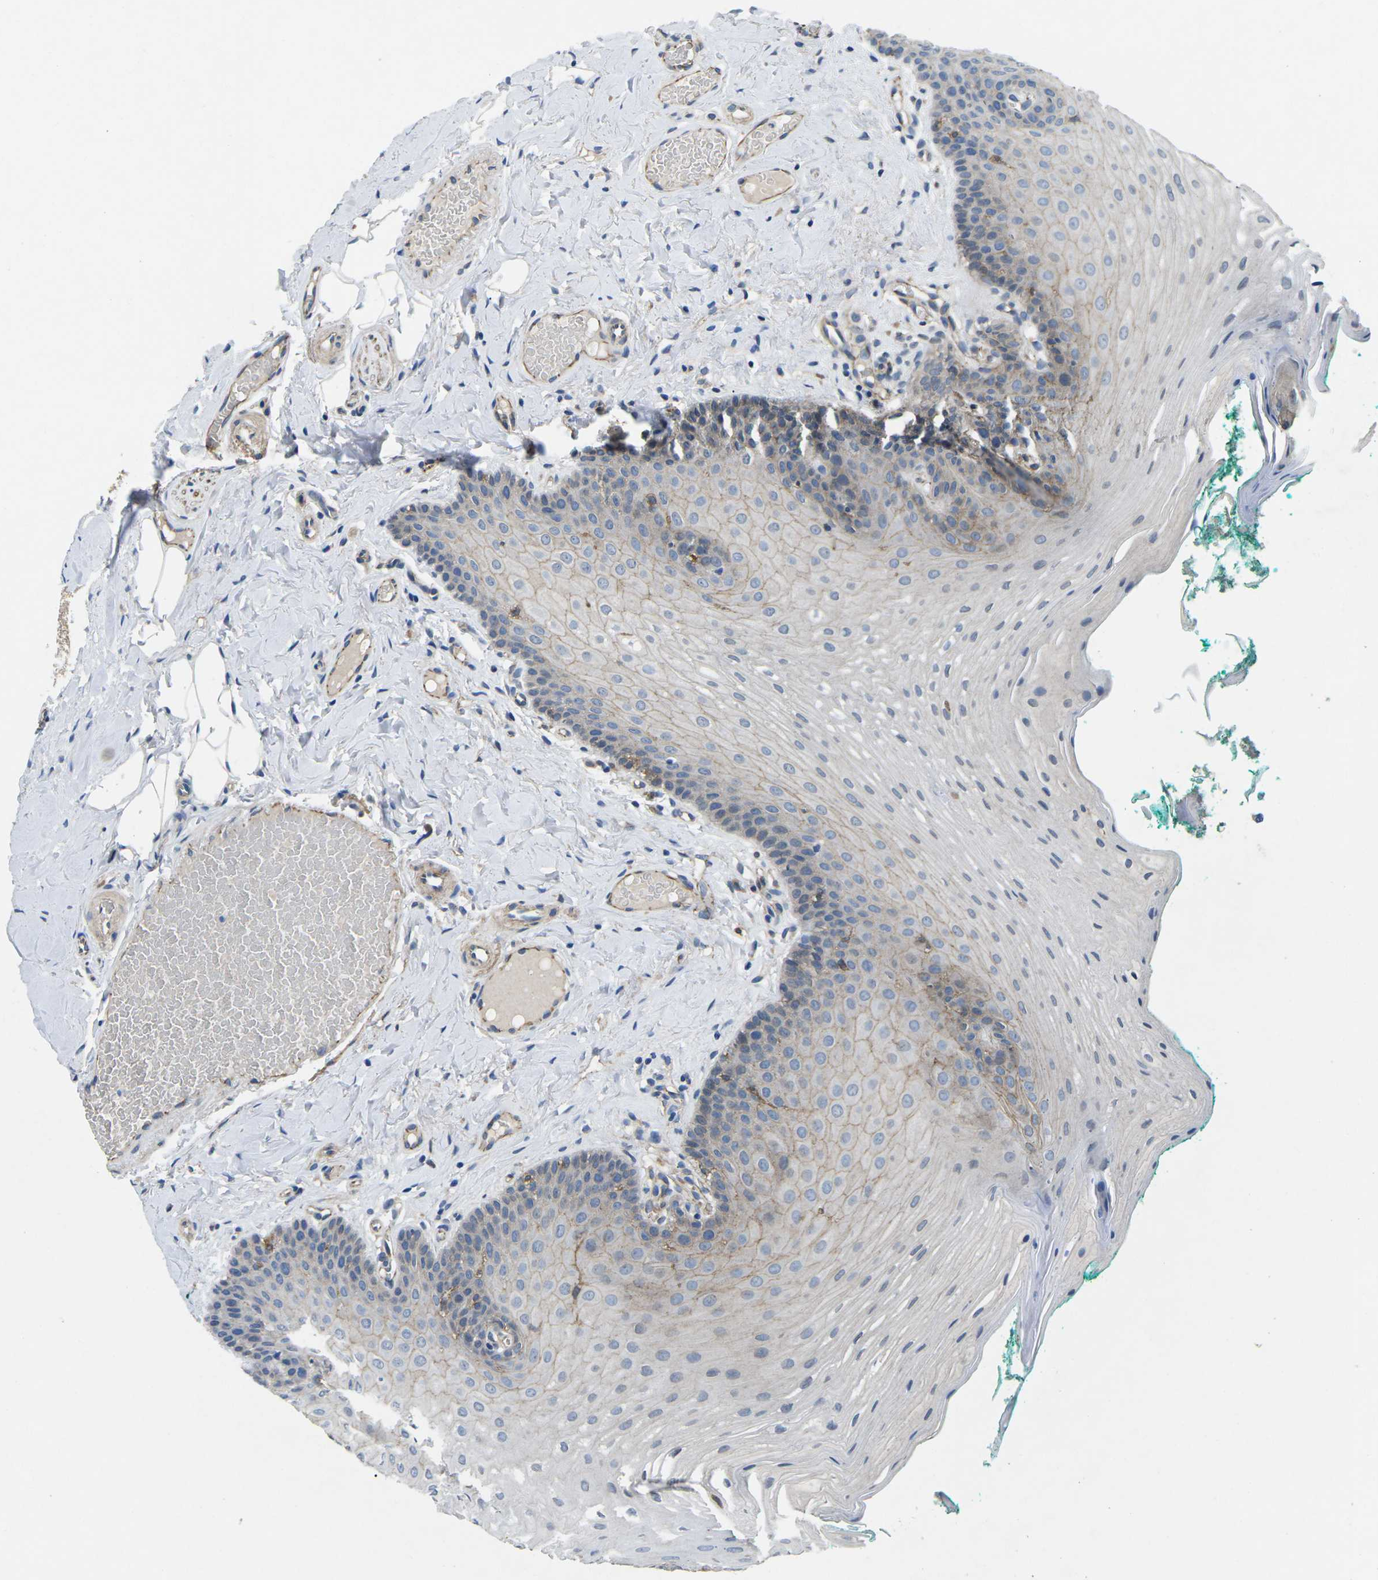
{"staining": {"intensity": "moderate", "quantity": "<25%", "location": "cytoplasmic/membranous"}, "tissue": "oral mucosa", "cell_type": "Squamous epithelial cells", "image_type": "normal", "snomed": [{"axis": "morphology", "description": "Normal tissue, NOS"}, {"axis": "topography", "description": "Oral tissue"}], "caption": "Brown immunohistochemical staining in normal human oral mucosa exhibits moderate cytoplasmic/membranous positivity in approximately <25% of squamous epithelial cells.", "gene": "CTNND1", "patient": {"sex": "male", "age": 58}}